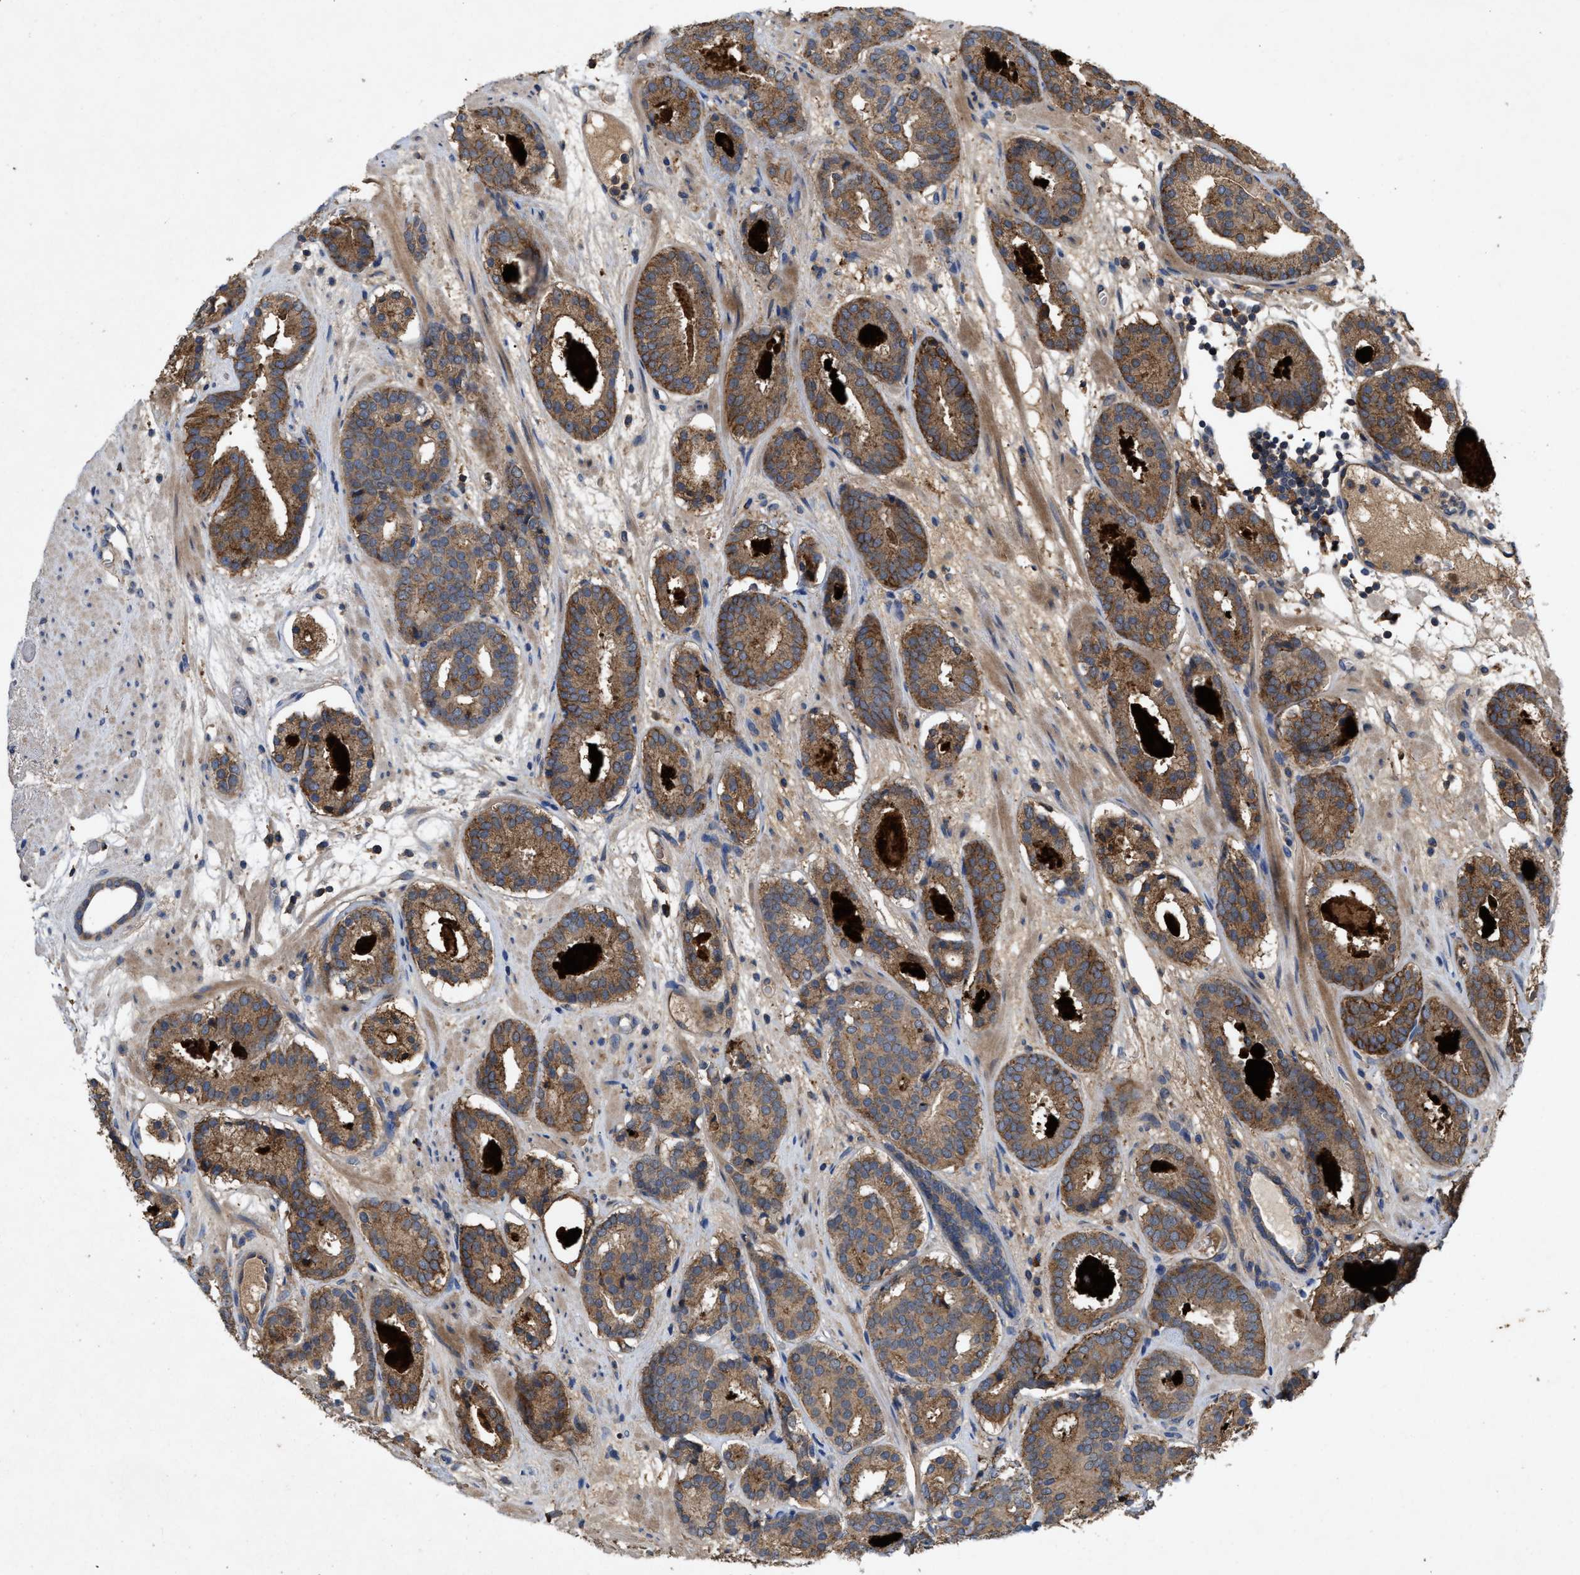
{"staining": {"intensity": "strong", "quantity": ">75%", "location": "cytoplasmic/membranous"}, "tissue": "prostate cancer", "cell_type": "Tumor cells", "image_type": "cancer", "snomed": [{"axis": "morphology", "description": "Adenocarcinoma, Low grade"}, {"axis": "topography", "description": "Prostate"}], "caption": "A high amount of strong cytoplasmic/membranous staining is present in about >75% of tumor cells in prostate cancer tissue.", "gene": "LPAR2", "patient": {"sex": "male", "age": 69}}